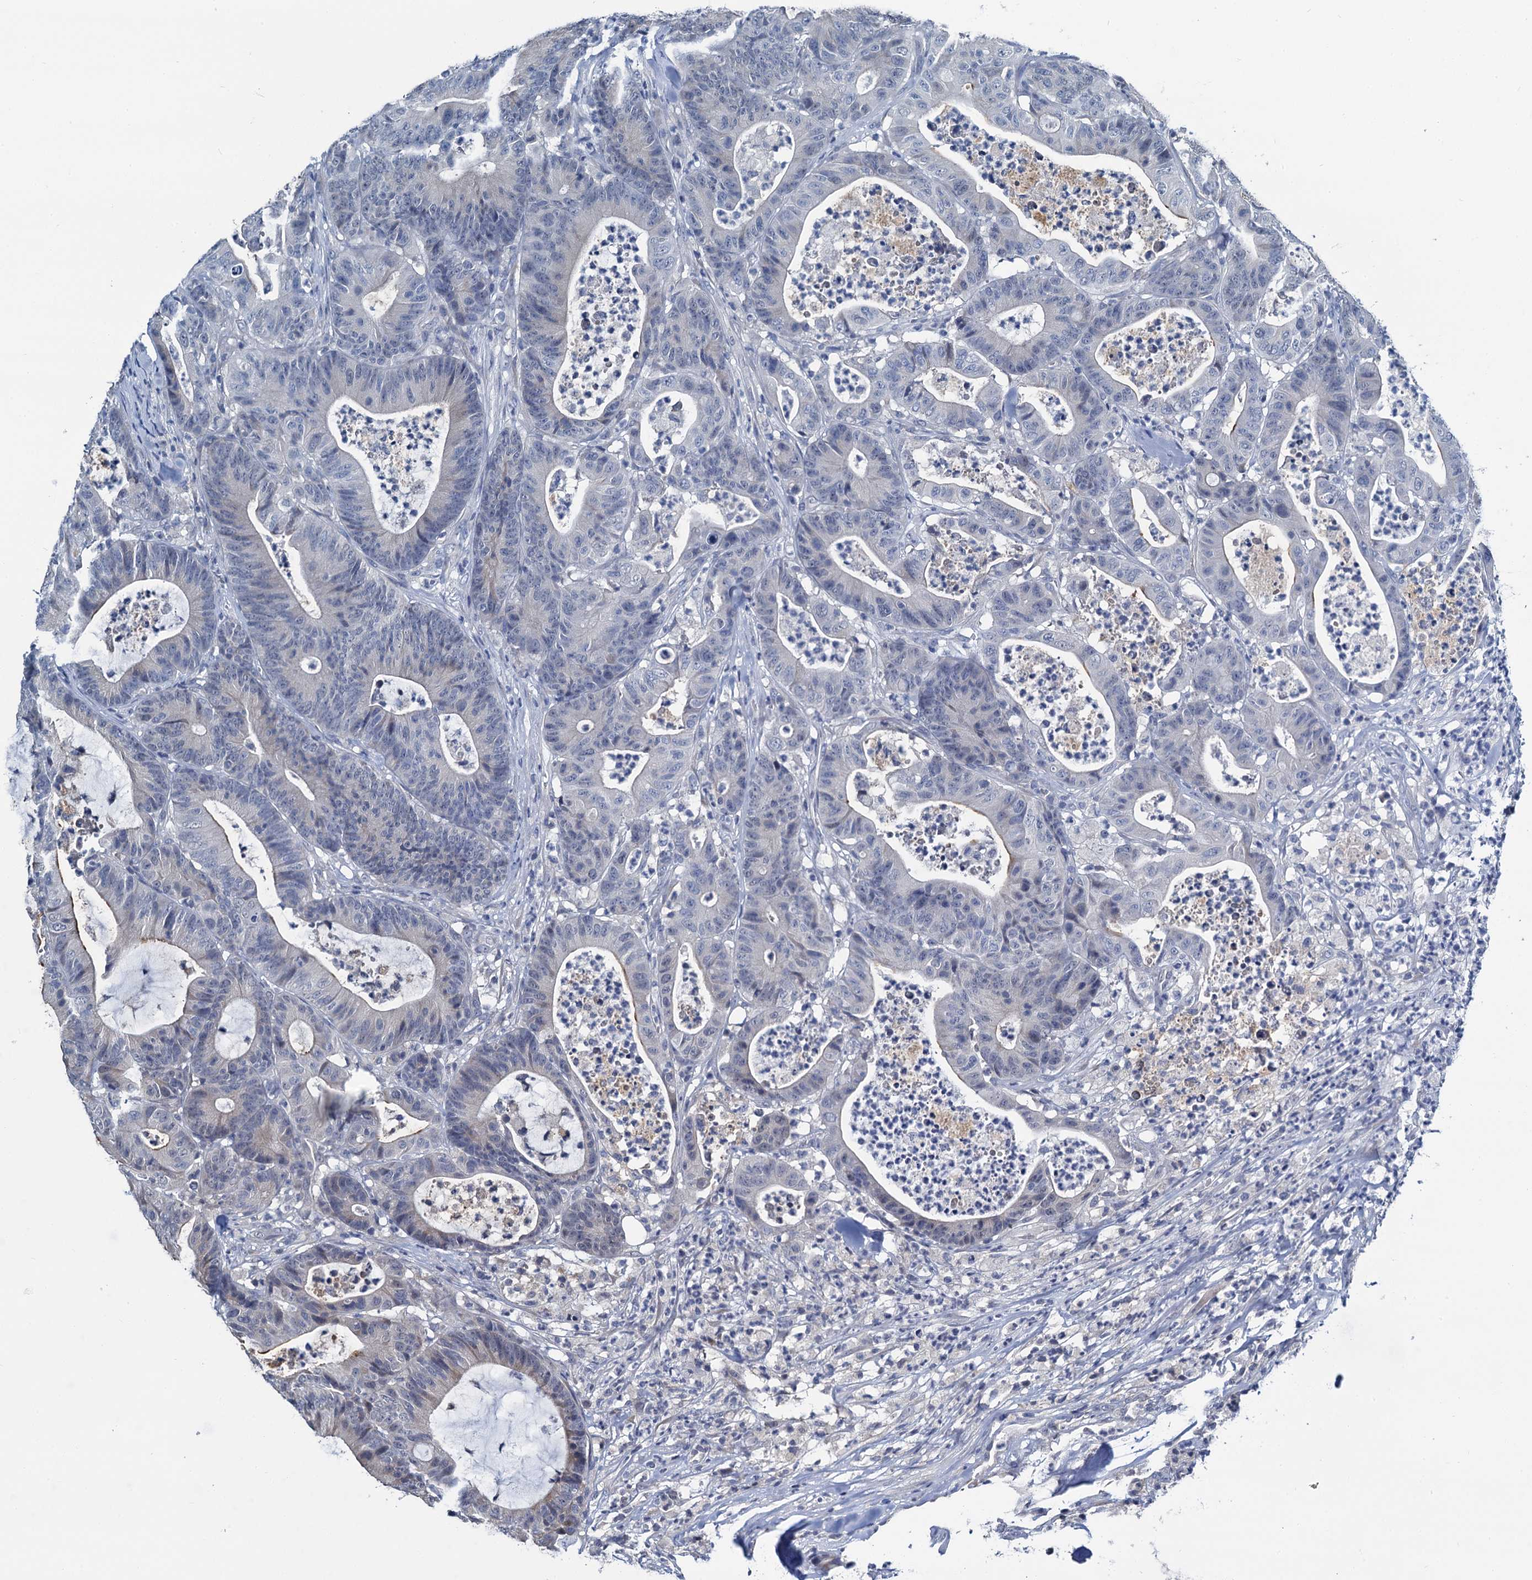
{"staining": {"intensity": "negative", "quantity": "none", "location": "none"}, "tissue": "colorectal cancer", "cell_type": "Tumor cells", "image_type": "cancer", "snomed": [{"axis": "morphology", "description": "Adenocarcinoma, NOS"}, {"axis": "topography", "description": "Colon"}], "caption": "Tumor cells are negative for brown protein staining in adenocarcinoma (colorectal).", "gene": "MIOX", "patient": {"sex": "female", "age": 84}}